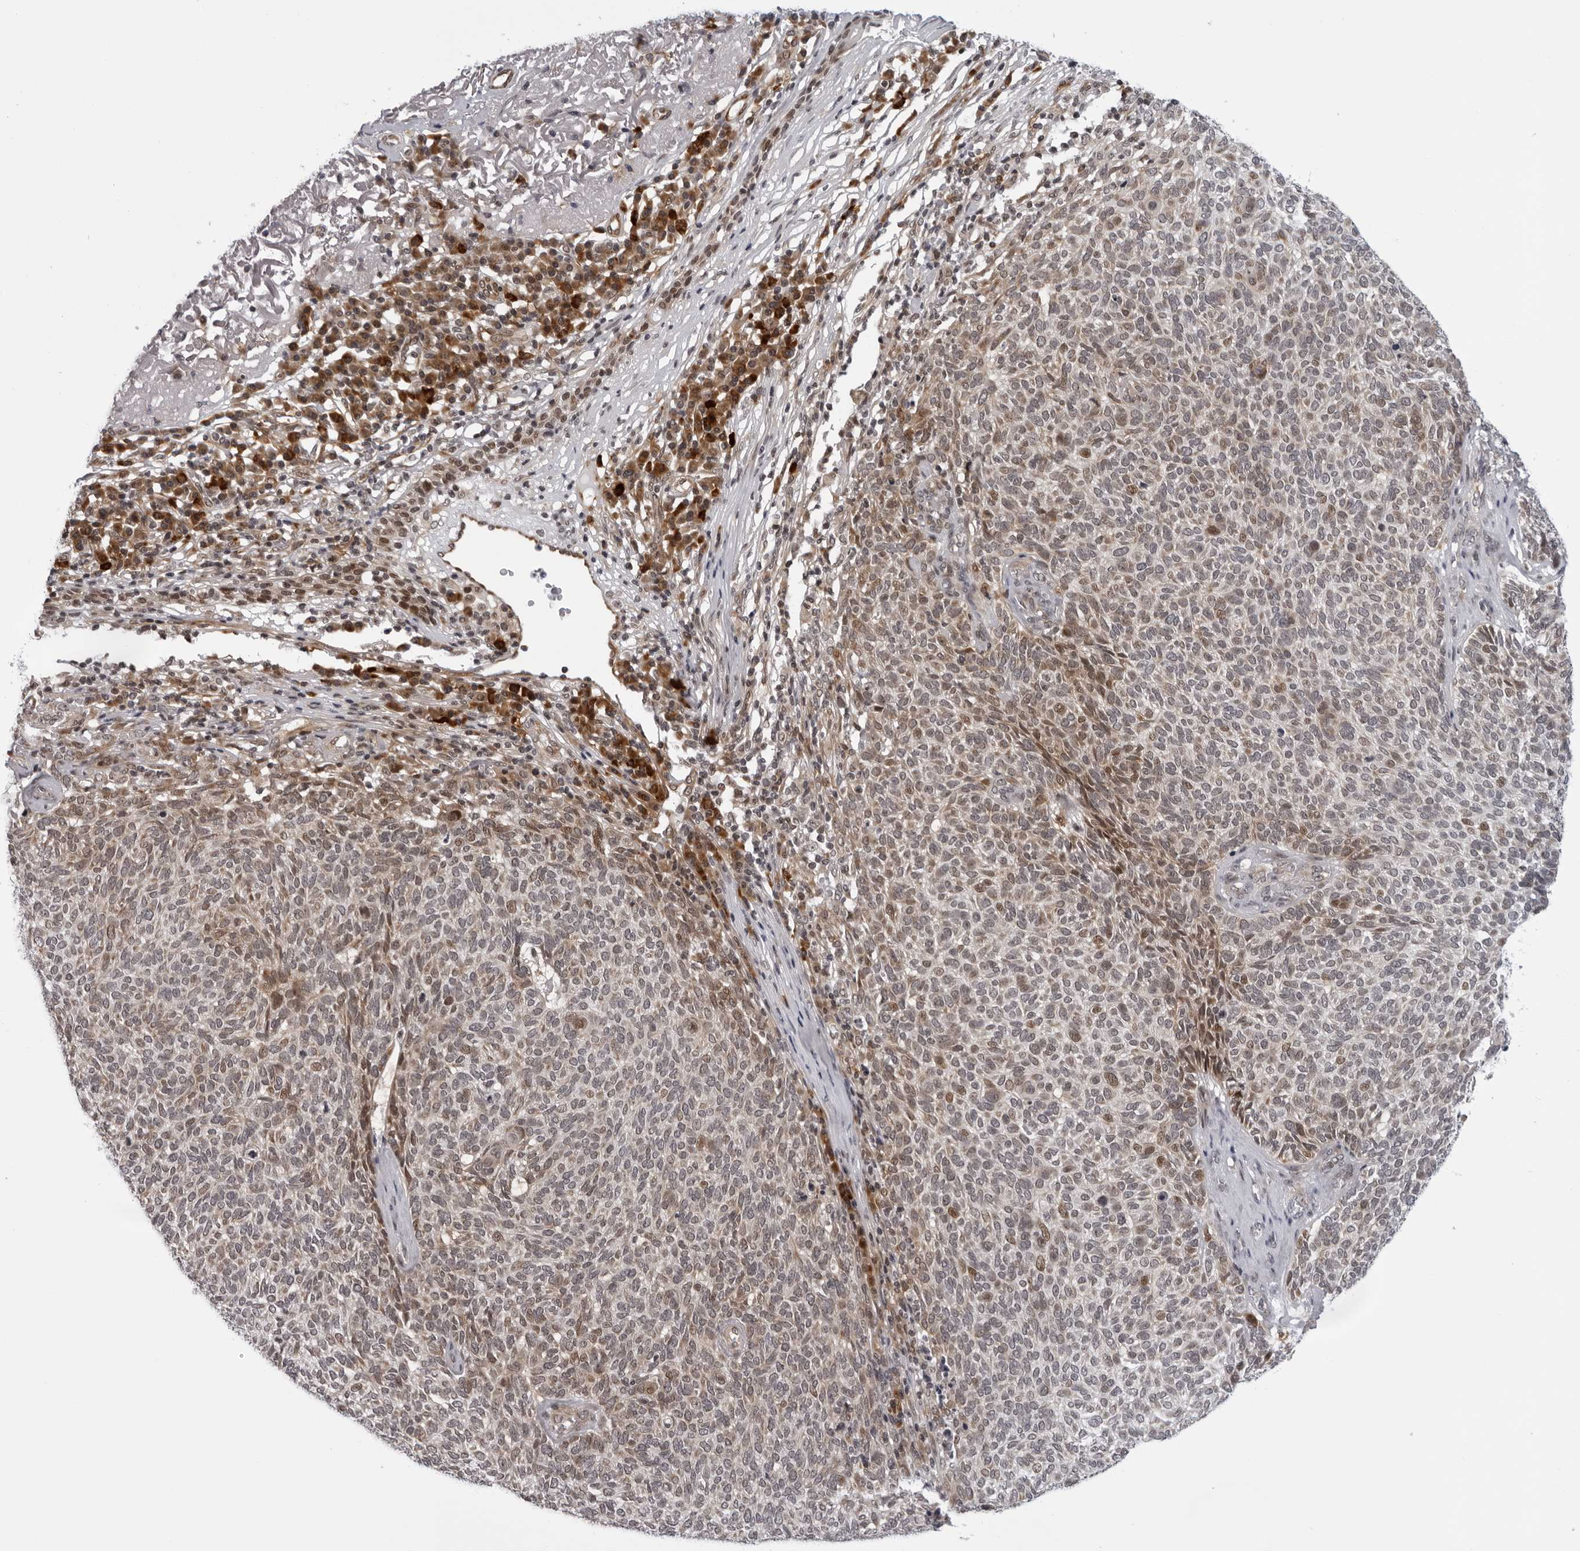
{"staining": {"intensity": "moderate", "quantity": "<25%", "location": "cytoplasmic/membranous,nuclear"}, "tissue": "skin cancer", "cell_type": "Tumor cells", "image_type": "cancer", "snomed": [{"axis": "morphology", "description": "Squamous cell carcinoma, NOS"}, {"axis": "topography", "description": "Skin"}], "caption": "This is an image of immunohistochemistry (IHC) staining of skin cancer (squamous cell carcinoma), which shows moderate expression in the cytoplasmic/membranous and nuclear of tumor cells.", "gene": "GCSAML", "patient": {"sex": "female", "age": 90}}